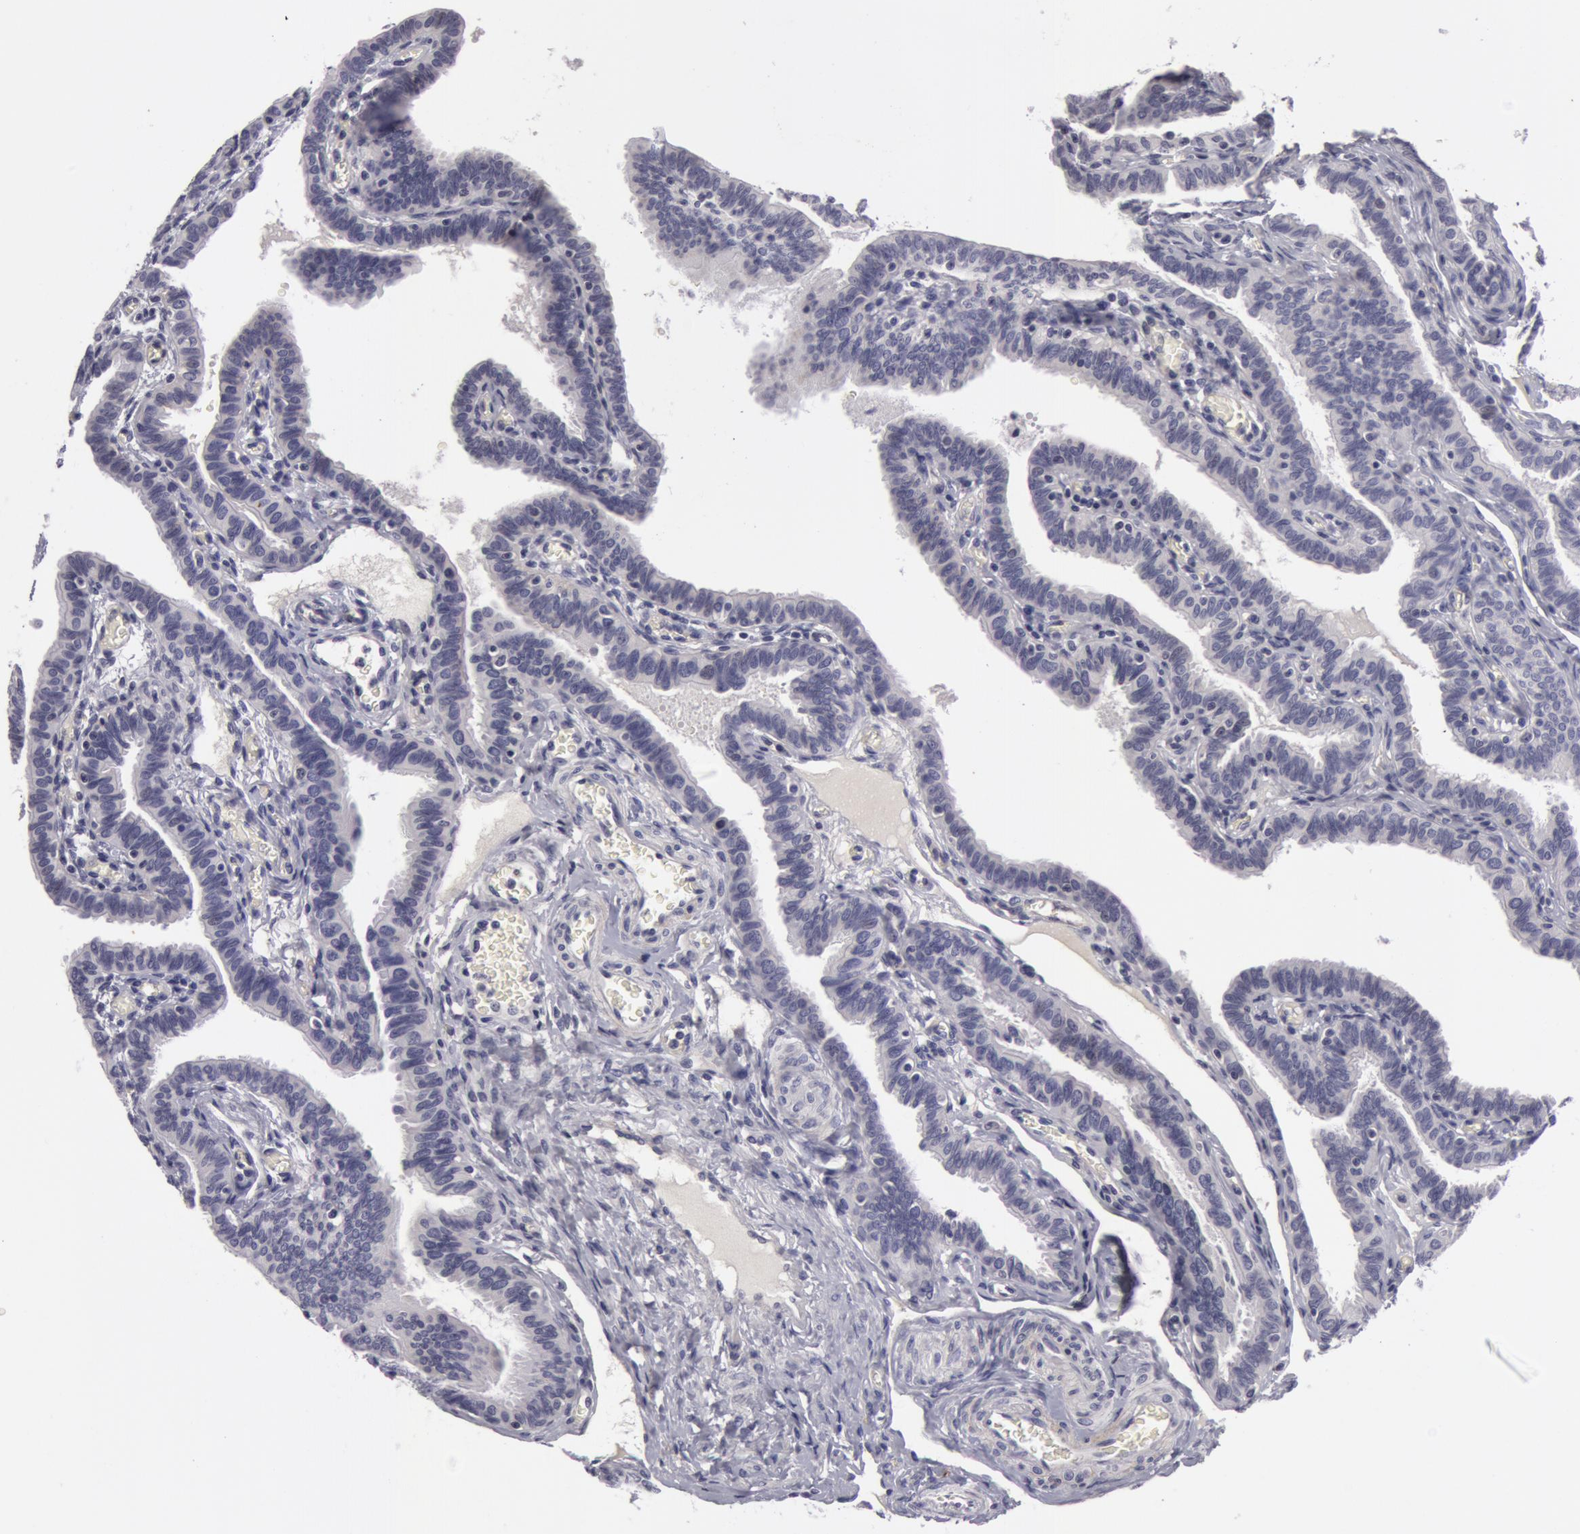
{"staining": {"intensity": "negative", "quantity": "none", "location": "none"}, "tissue": "fallopian tube", "cell_type": "Glandular cells", "image_type": "normal", "snomed": [{"axis": "morphology", "description": "Normal tissue, NOS"}, {"axis": "topography", "description": "Fallopian tube"}], "caption": "Immunohistochemistry of unremarkable fallopian tube shows no expression in glandular cells.", "gene": "NLGN4X", "patient": {"sex": "female", "age": 38}}